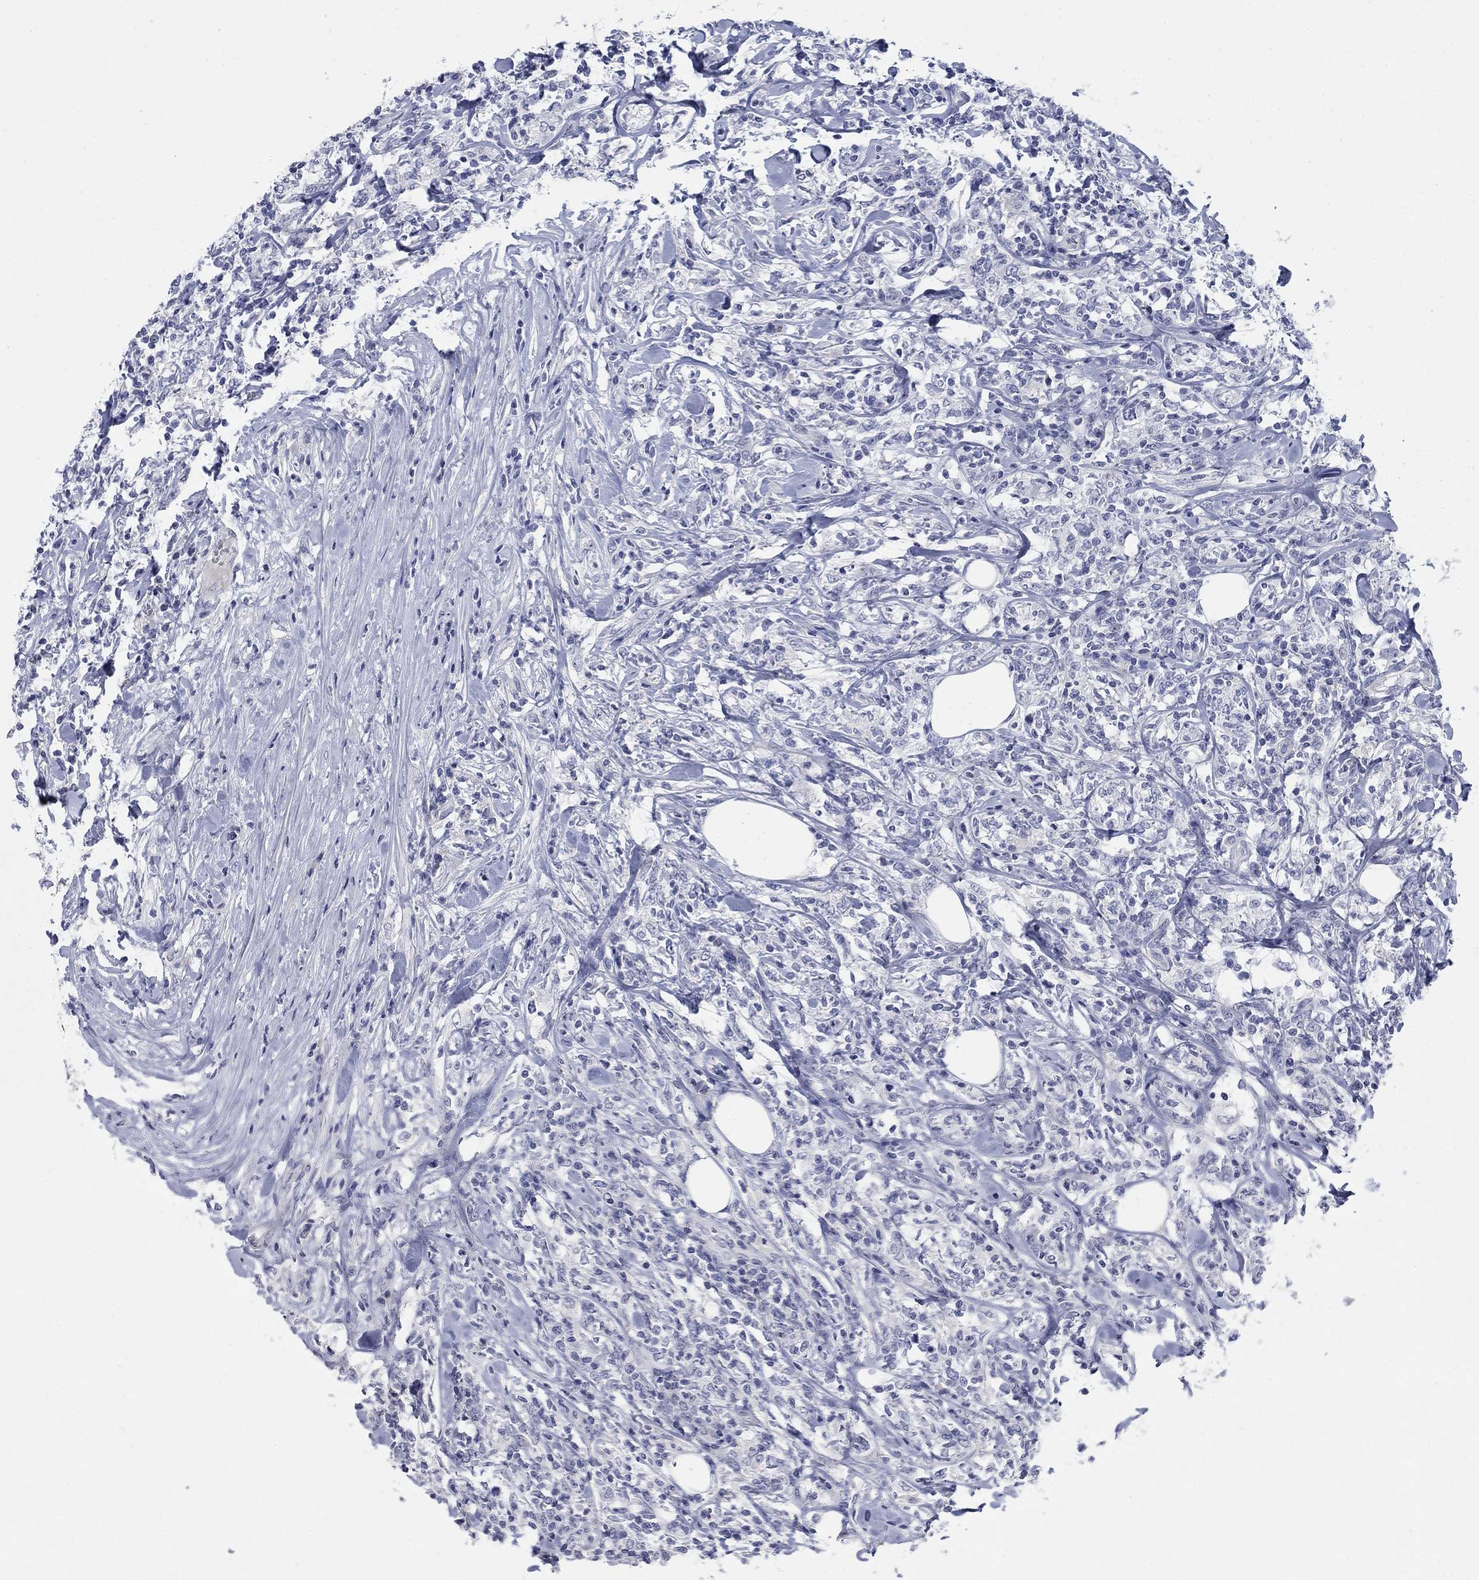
{"staining": {"intensity": "negative", "quantity": "none", "location": "none"}, "tissue": "lymphoma", "cell_type": "Tumor cells", "image_type": "cancer", "snomed": [{"axis": "morphology", "description": "Malignant lymphoma, non-Hodgkin's type, High grade"}, {"axis": "topography", "description": "Lymph node"}], "caption": "Photomicrograph shows no significant protein staining in tumor cells of high-grade malignant lymphoma, non-Hodgkin's type.", "gene": "DNER", "patient": {"sex": "female", "age": 84}}